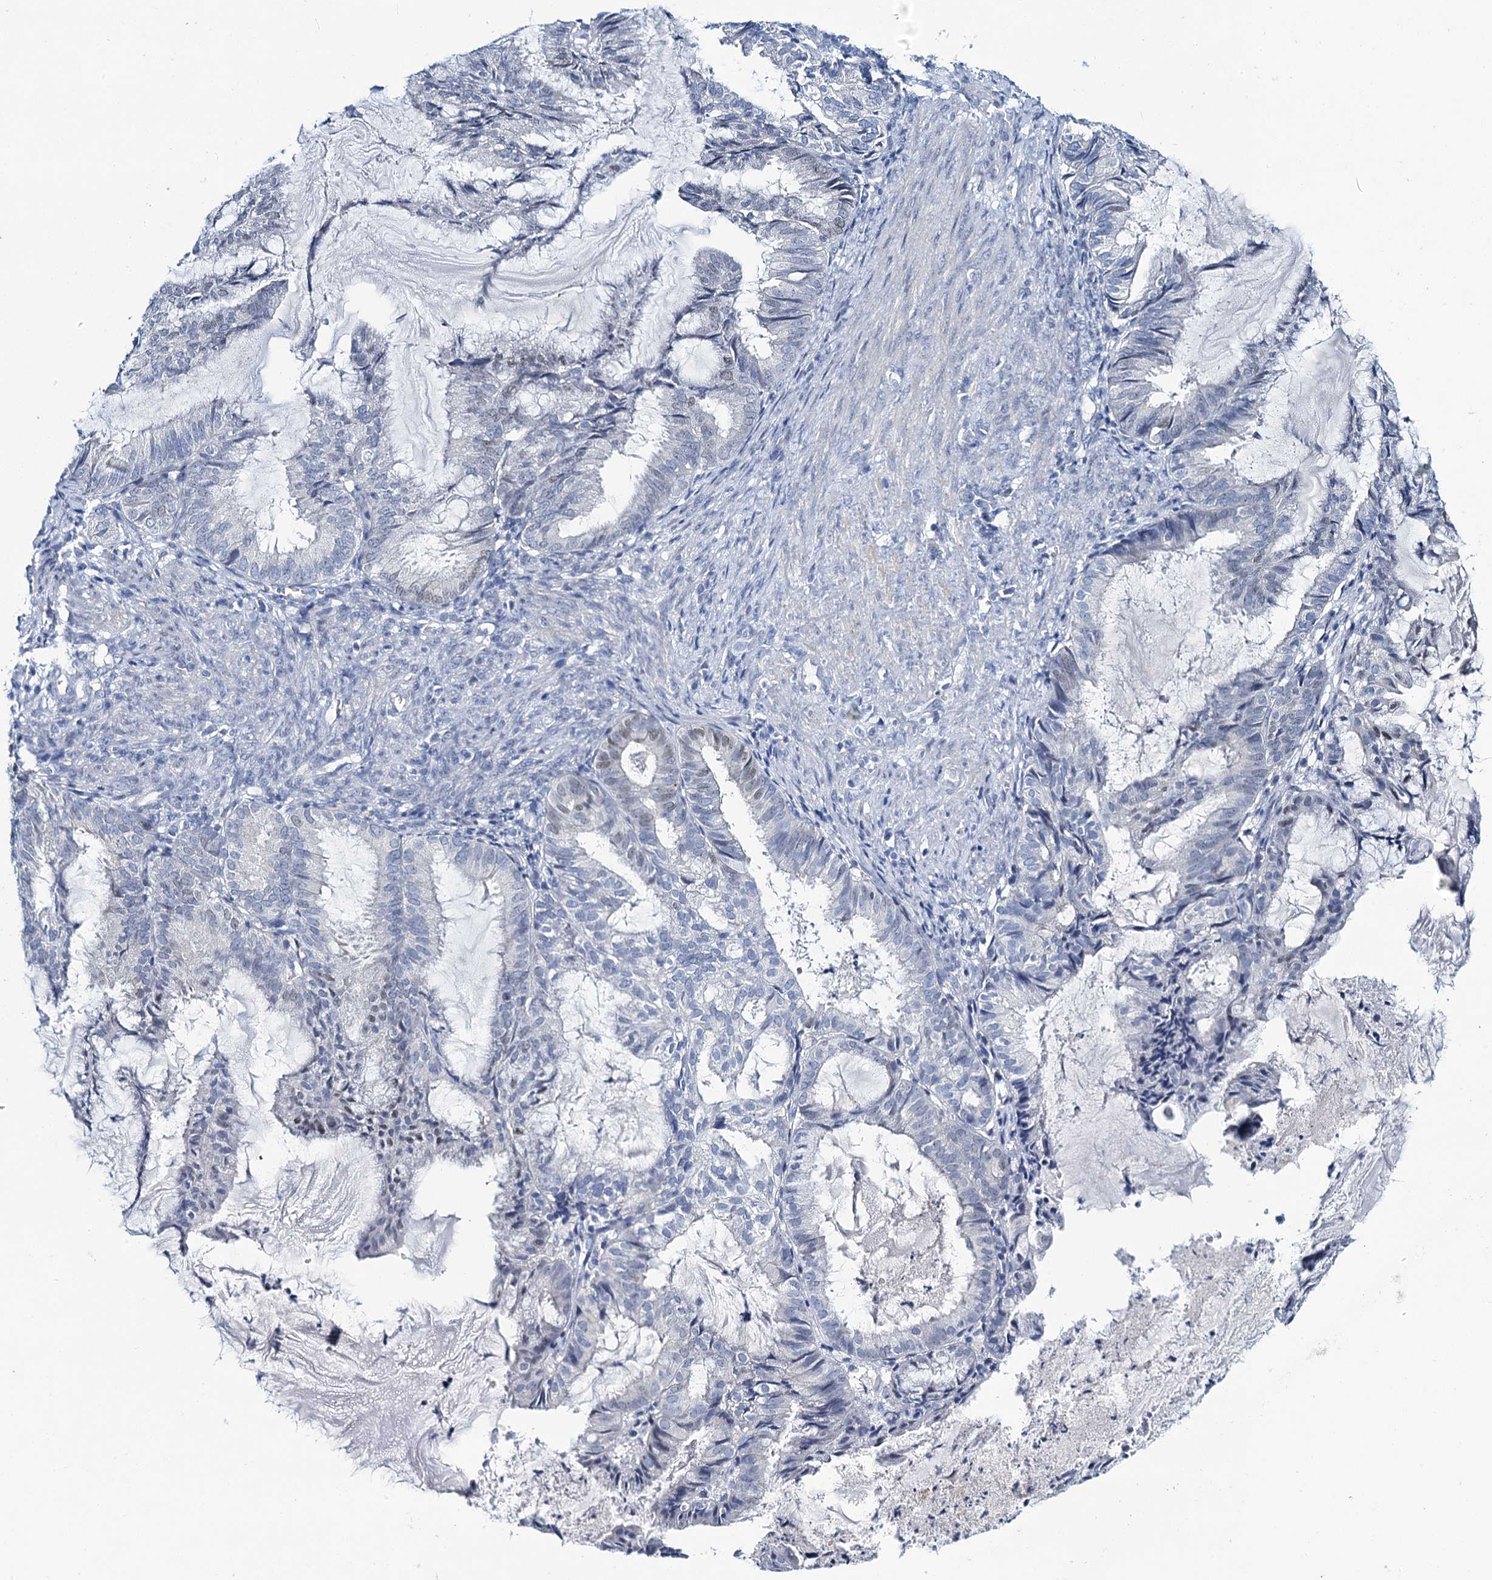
{"staining": {"intensity": "negative", "quantity": "none", "location": "none"}, "tissue": "endometrial cancer", "cell_type": "Tumor cells", "image_type": "cancer", "snomed": [{"axis": "morphology", "description": "Adenocarcinoma, NOS"}, {"axis": "topography", "description": "Endometrium"}], "caption": "IHC of endometrial cancer reveals no staining in tumor cells.", "gene": "TOX3", "patient": {"sex": "female", "age": 86}}